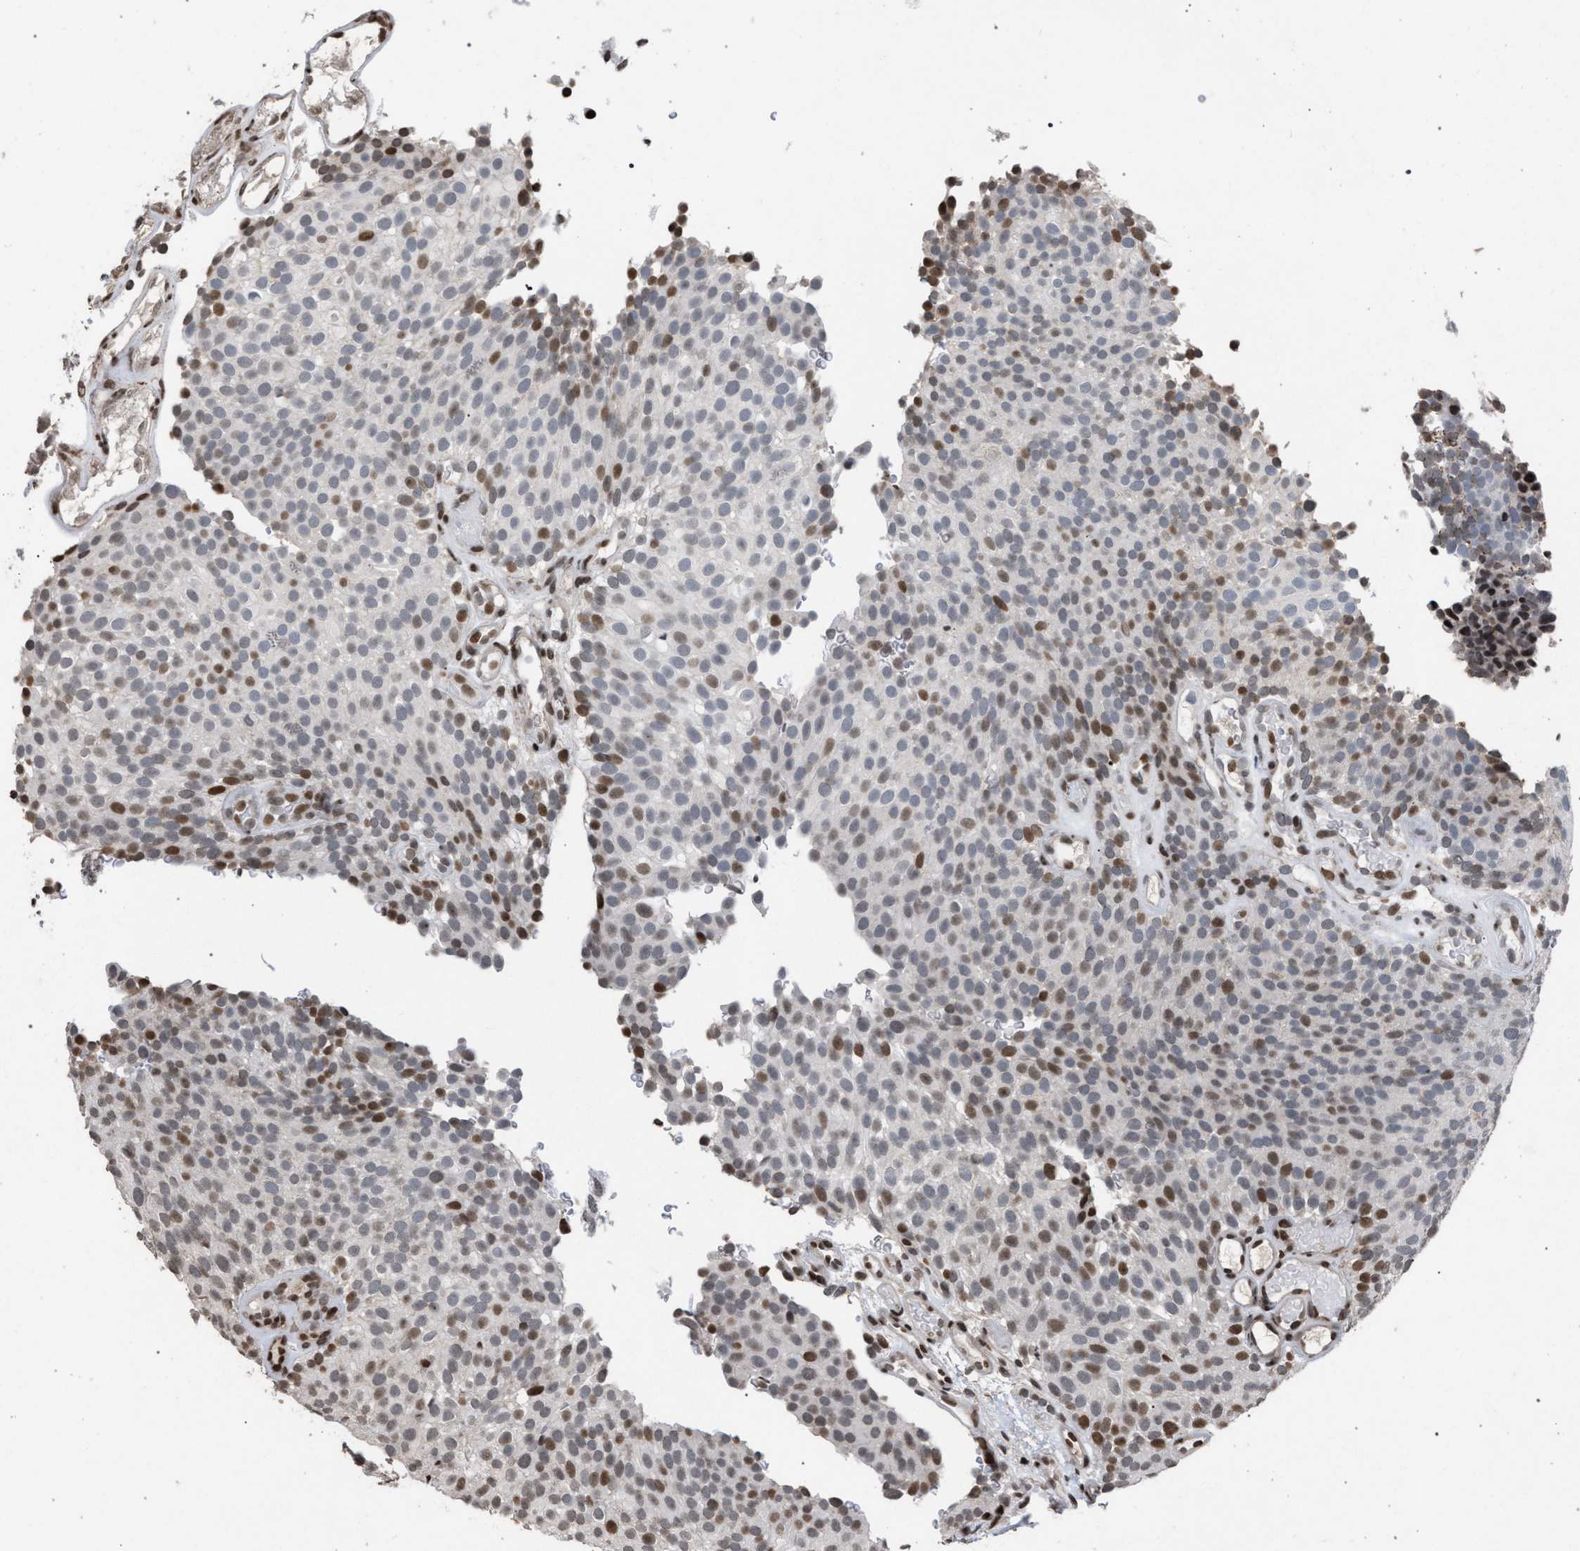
{"staining": {"intensity": "moderate", "quantity": "25%-75%", "location": "nuclear"}, "tissue": "urothelial cancer", "cell_type": "Tumor cells", "image_type": "cancer", "snomed": [{"axis": "morphology", "description": "Urothelial carcinoma, Low grade"}, {"axis": "topography", "description": "Urinary bladder"}], "caption": "Immunohistochemical staining of human urothelial cancer shows moderate nuclear protein positivity in about 25%-75% of tumor cells.", "gene": "FOXD3", "patient": {"sex": "male", "age": 78}}